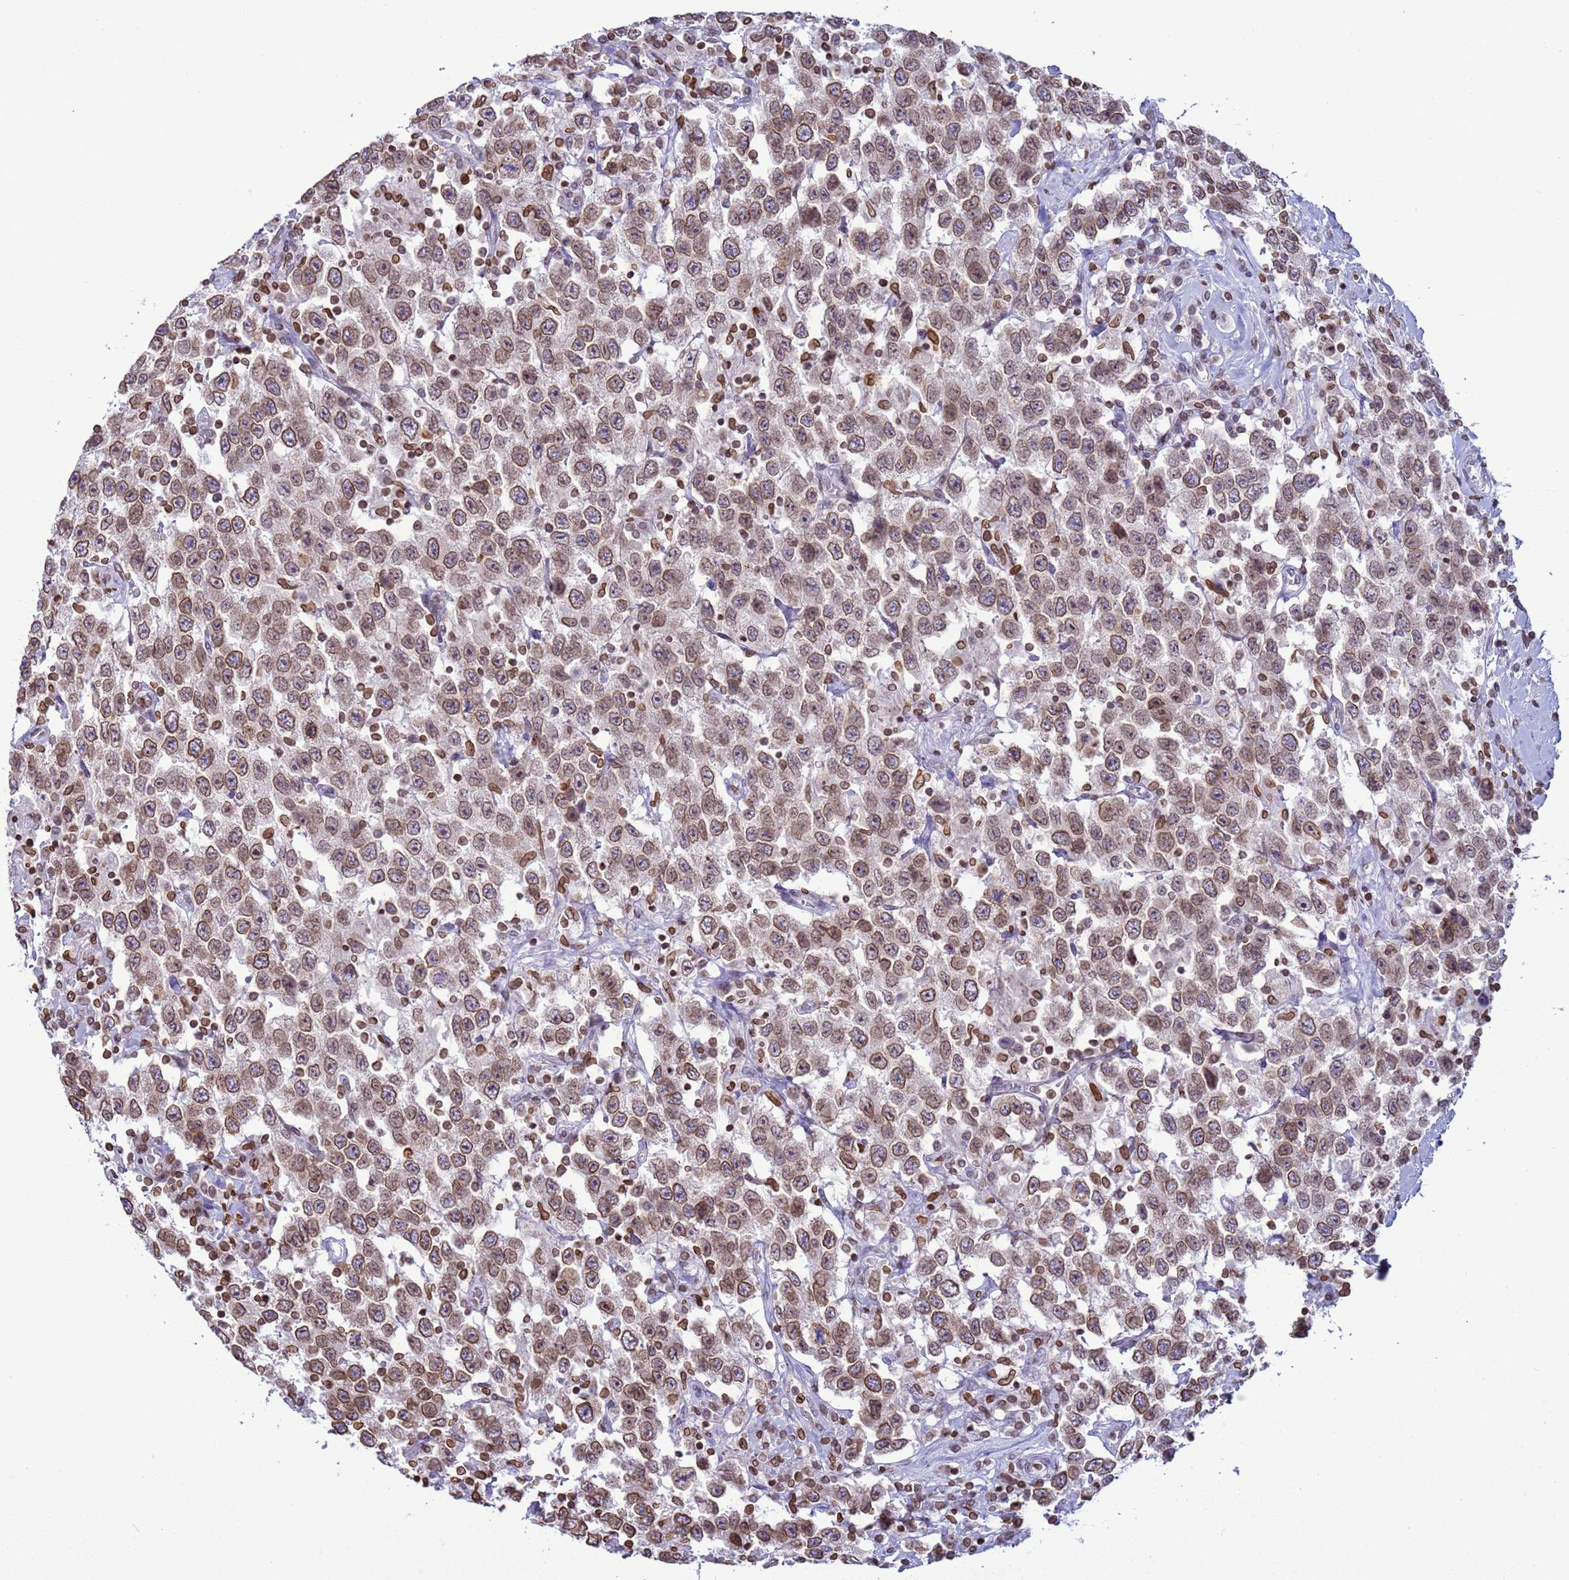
{"staining": {"intensity": "moderate", "quantity": ">75%", "location": "cytoplasmic/membranous,nuclear"}, "tissue": "testis cancer", "cell_type": "Tumor cells", "image_type": "cancer", "snomed": [{"axis": "morphology", "description": "Seminoma, NOS"}, {"axis": "topography", "description": "Testis"}], "caption": "Testis cancer stained with a brown dye demonstrates moderate cytoplasmic/membranous and nuclear positive positivity in approximately >75% of tumor cells.", "gene": "DHX37", "patient": {"sex": "male", "age": 41}}